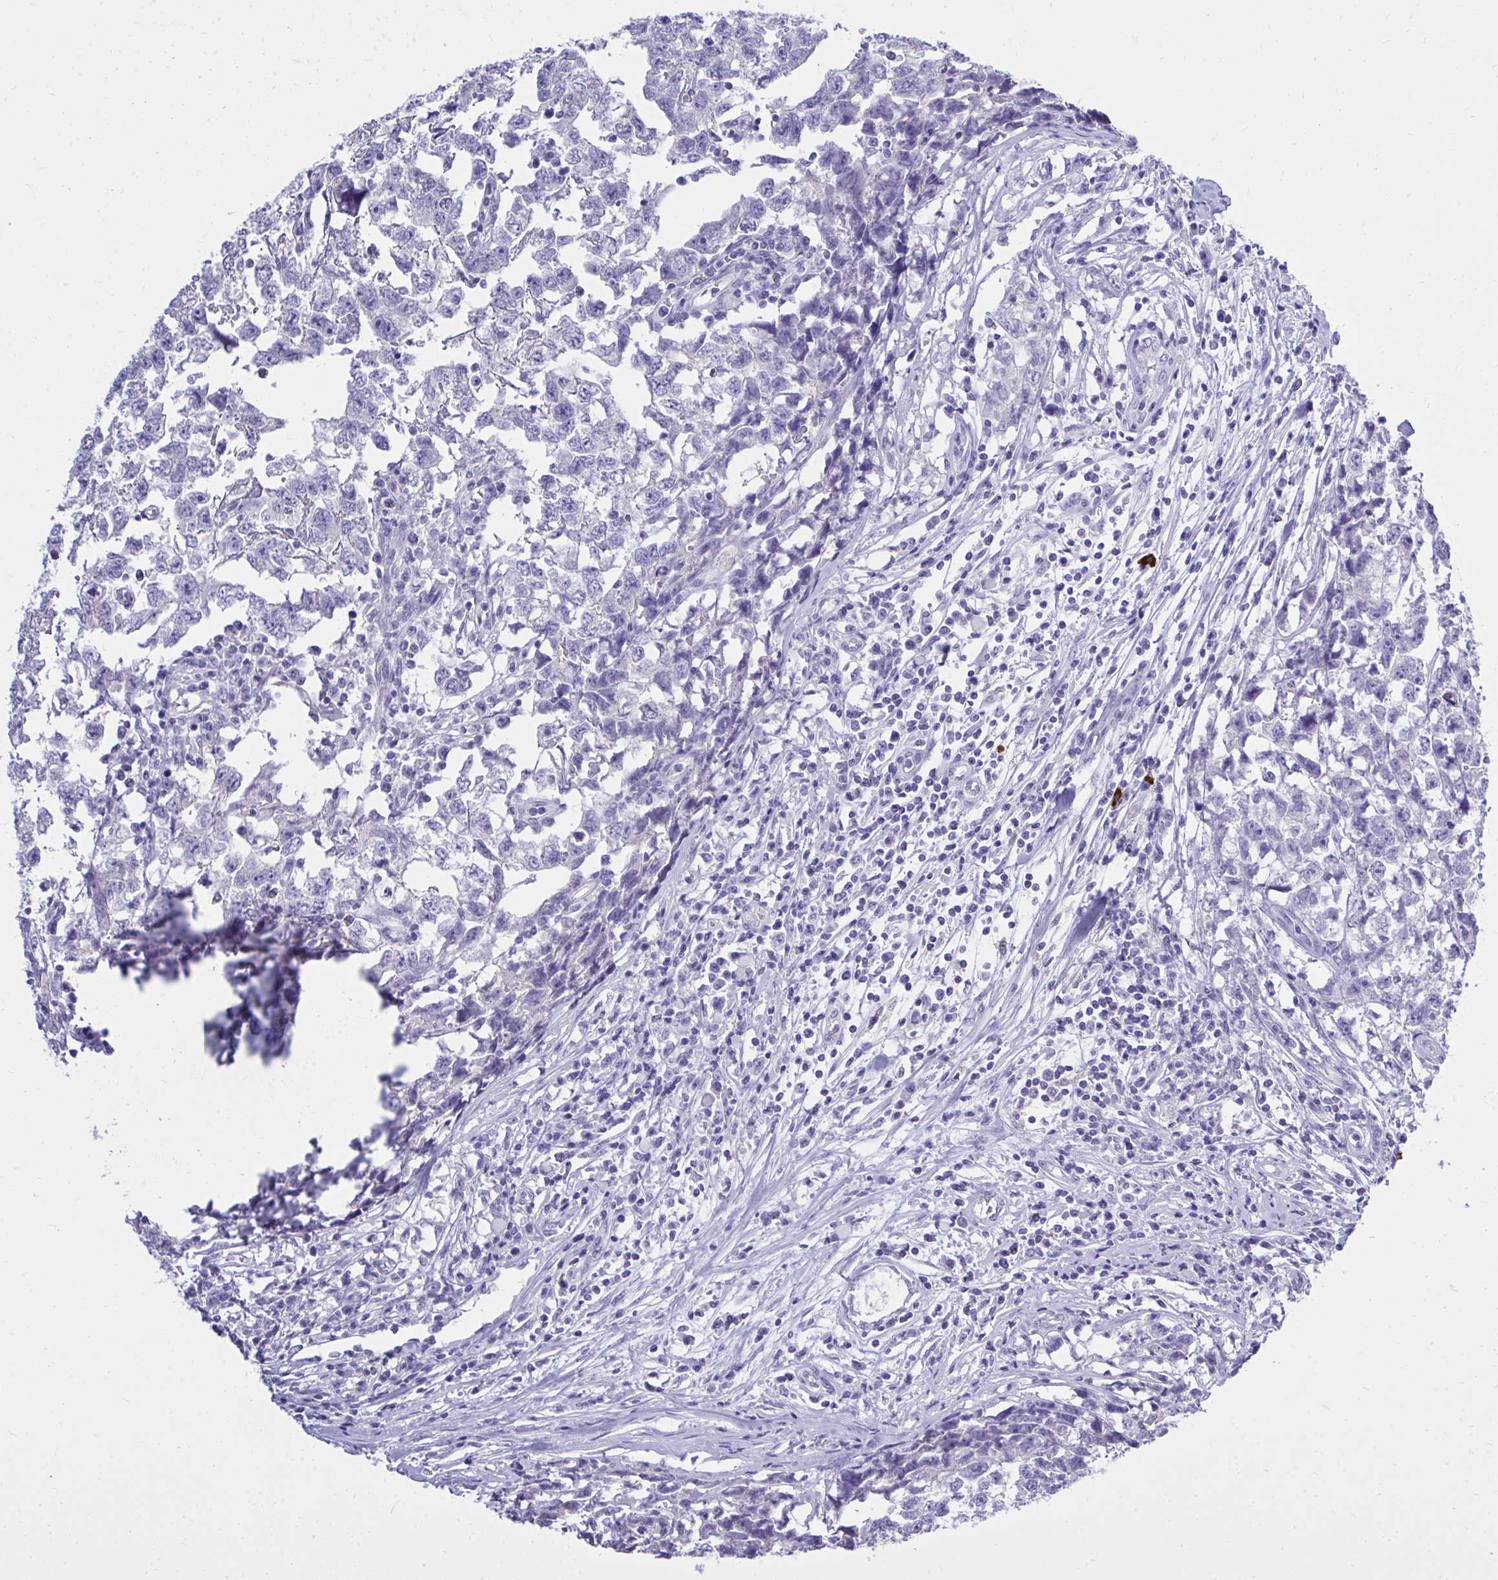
{"staining": {"intensity": "negative", "quantity": "none", "location": "none"}, "tissue": "testis cancer", "cell_type": "Tumor cells", "image_type": "cancer", "snomed": [{"axis": "morphology", "description": "Carcinoma, Embryonal, NOS"}, {"axis": "topography", "description": "Testis"}], "caption": "Immunohistochemistry (IHC) of human testis cancer exhibits no staining in tumor cells.", "gene": "PSD", "patient": {"sex": "male", "age": 22}}